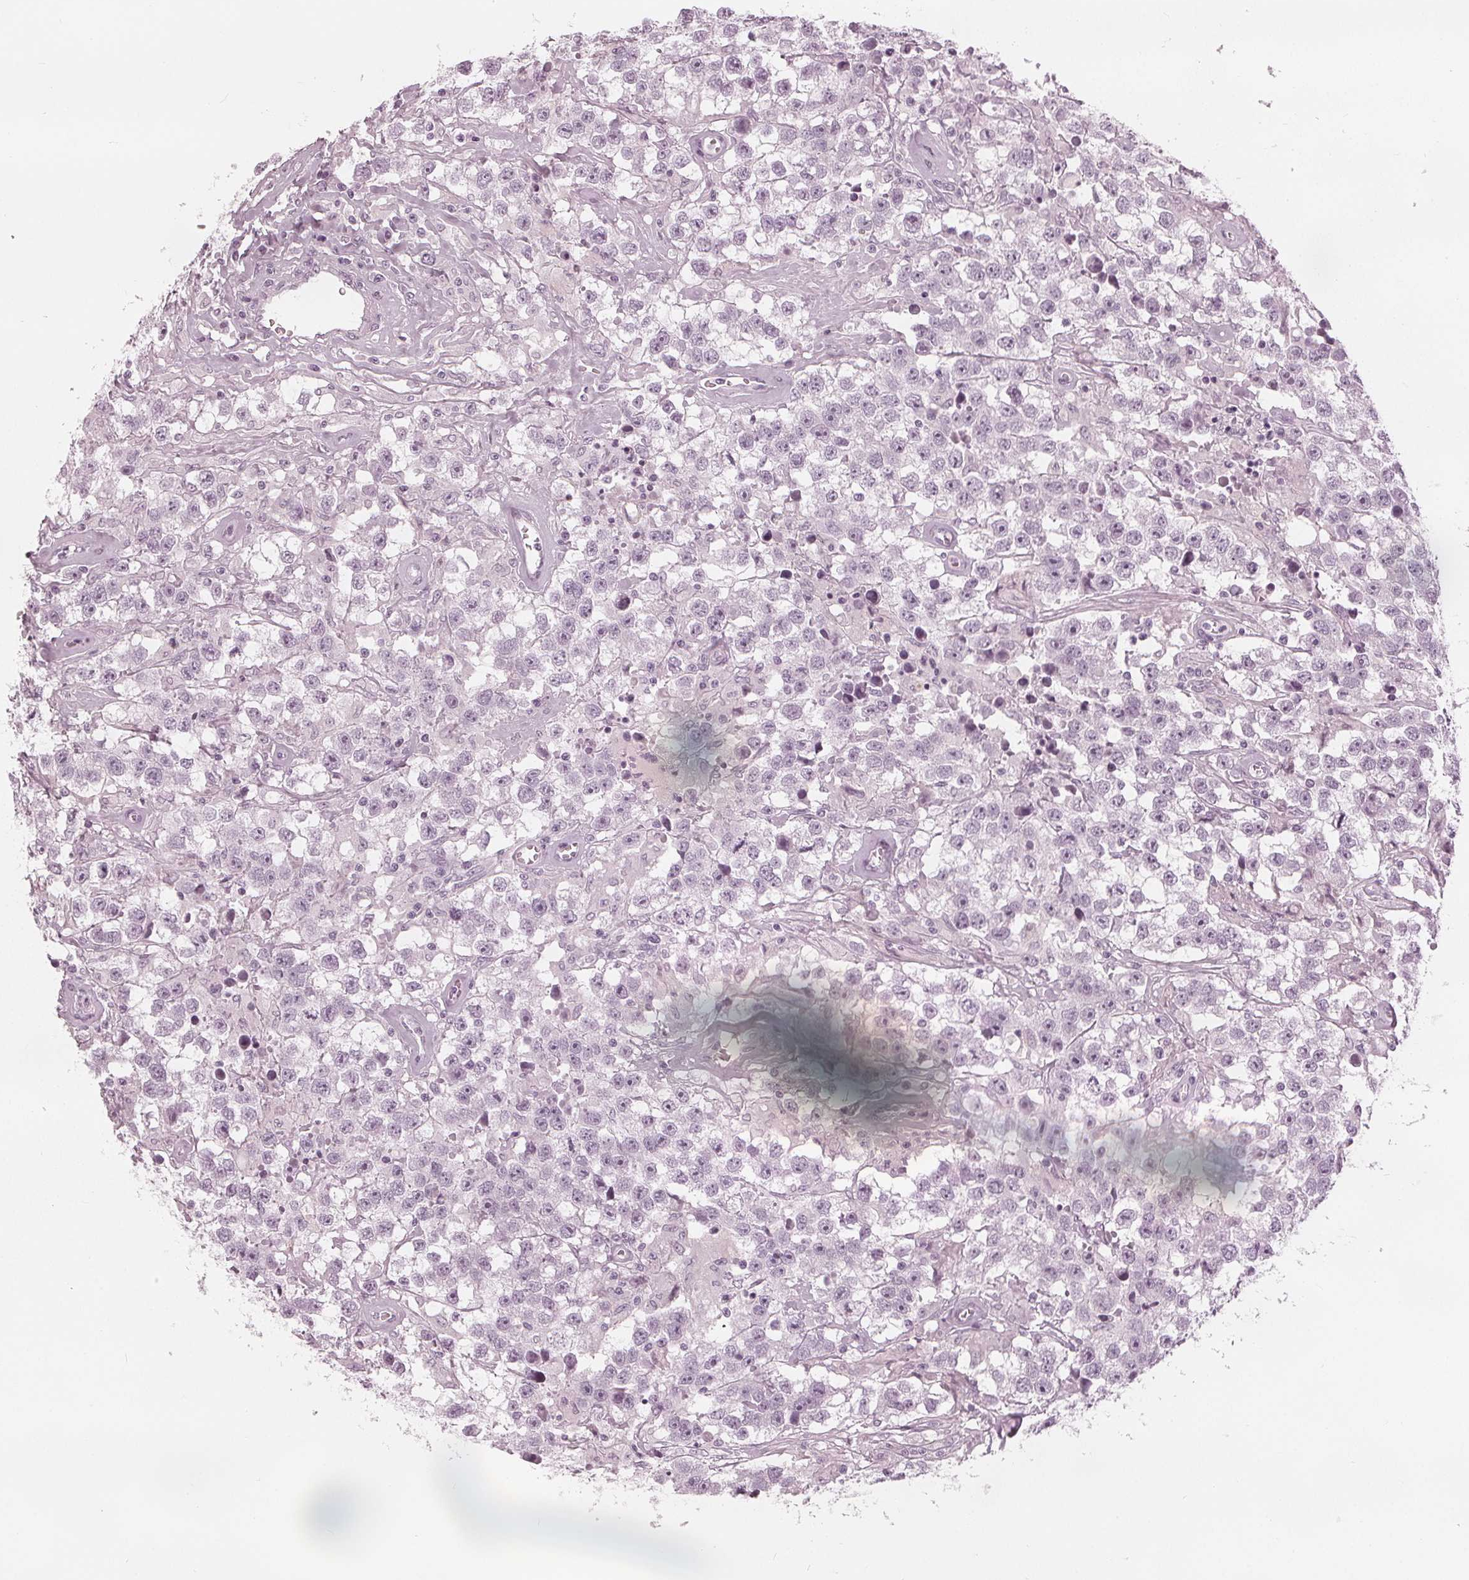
{"staining": {"intensity": "negative", "quantity": "none", "location": "none"}, "tissue": "testis cancer", "cell_type": "Tumor cells", "image_type": "cancer", "snomed": [{"axis": "morphology", "description": "Seminoma, NOS"}, {"axis": "topography", "description": "Testis"}], "caption": "Tumor cells are negative for brown protein staining in seminoma (testis).", "gene": "PAEP", "patient": {"sex": "male", "age": 43}}